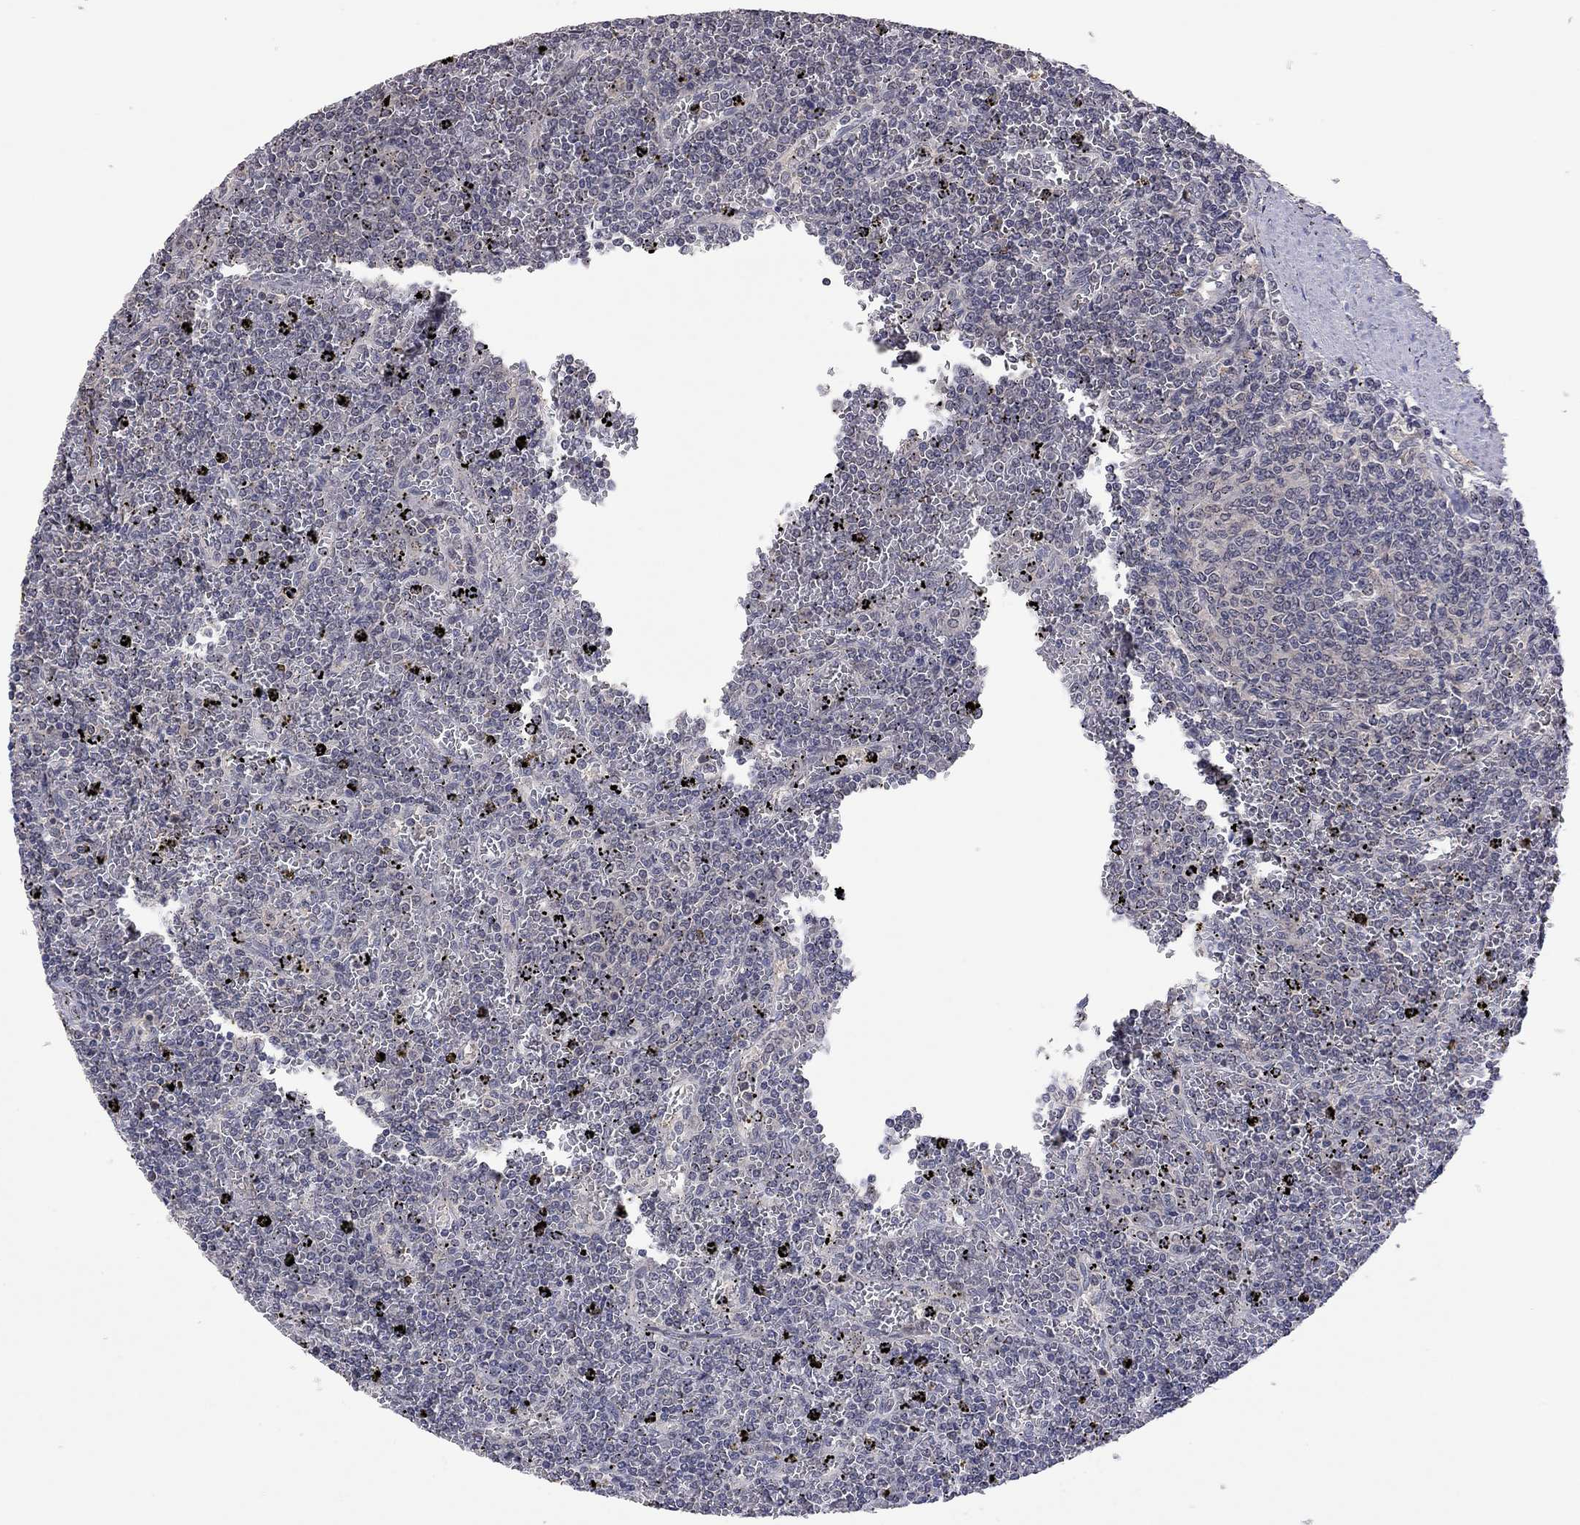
{"staining": {"intensity": "negative", "quantity": "none", "location": "none"}, "tissue": "lymphoma", "cell_type": "Tumor cells", "image_type": "cancer", "snomed": [{"axis": "morphology", "description": "Malignant lymphoma, non-Hodgkin's type, Low grade"}, {"axis": "topography", "description": "Spleen"}], "caption": "Malignant lymphoma, non-Hodgkin's type (low-grade) was stained to show a protein in brown. There is no significant positivity in tumor cells.", "gene": "FABP12", "patient": {"sex": "female", "age": 77}}